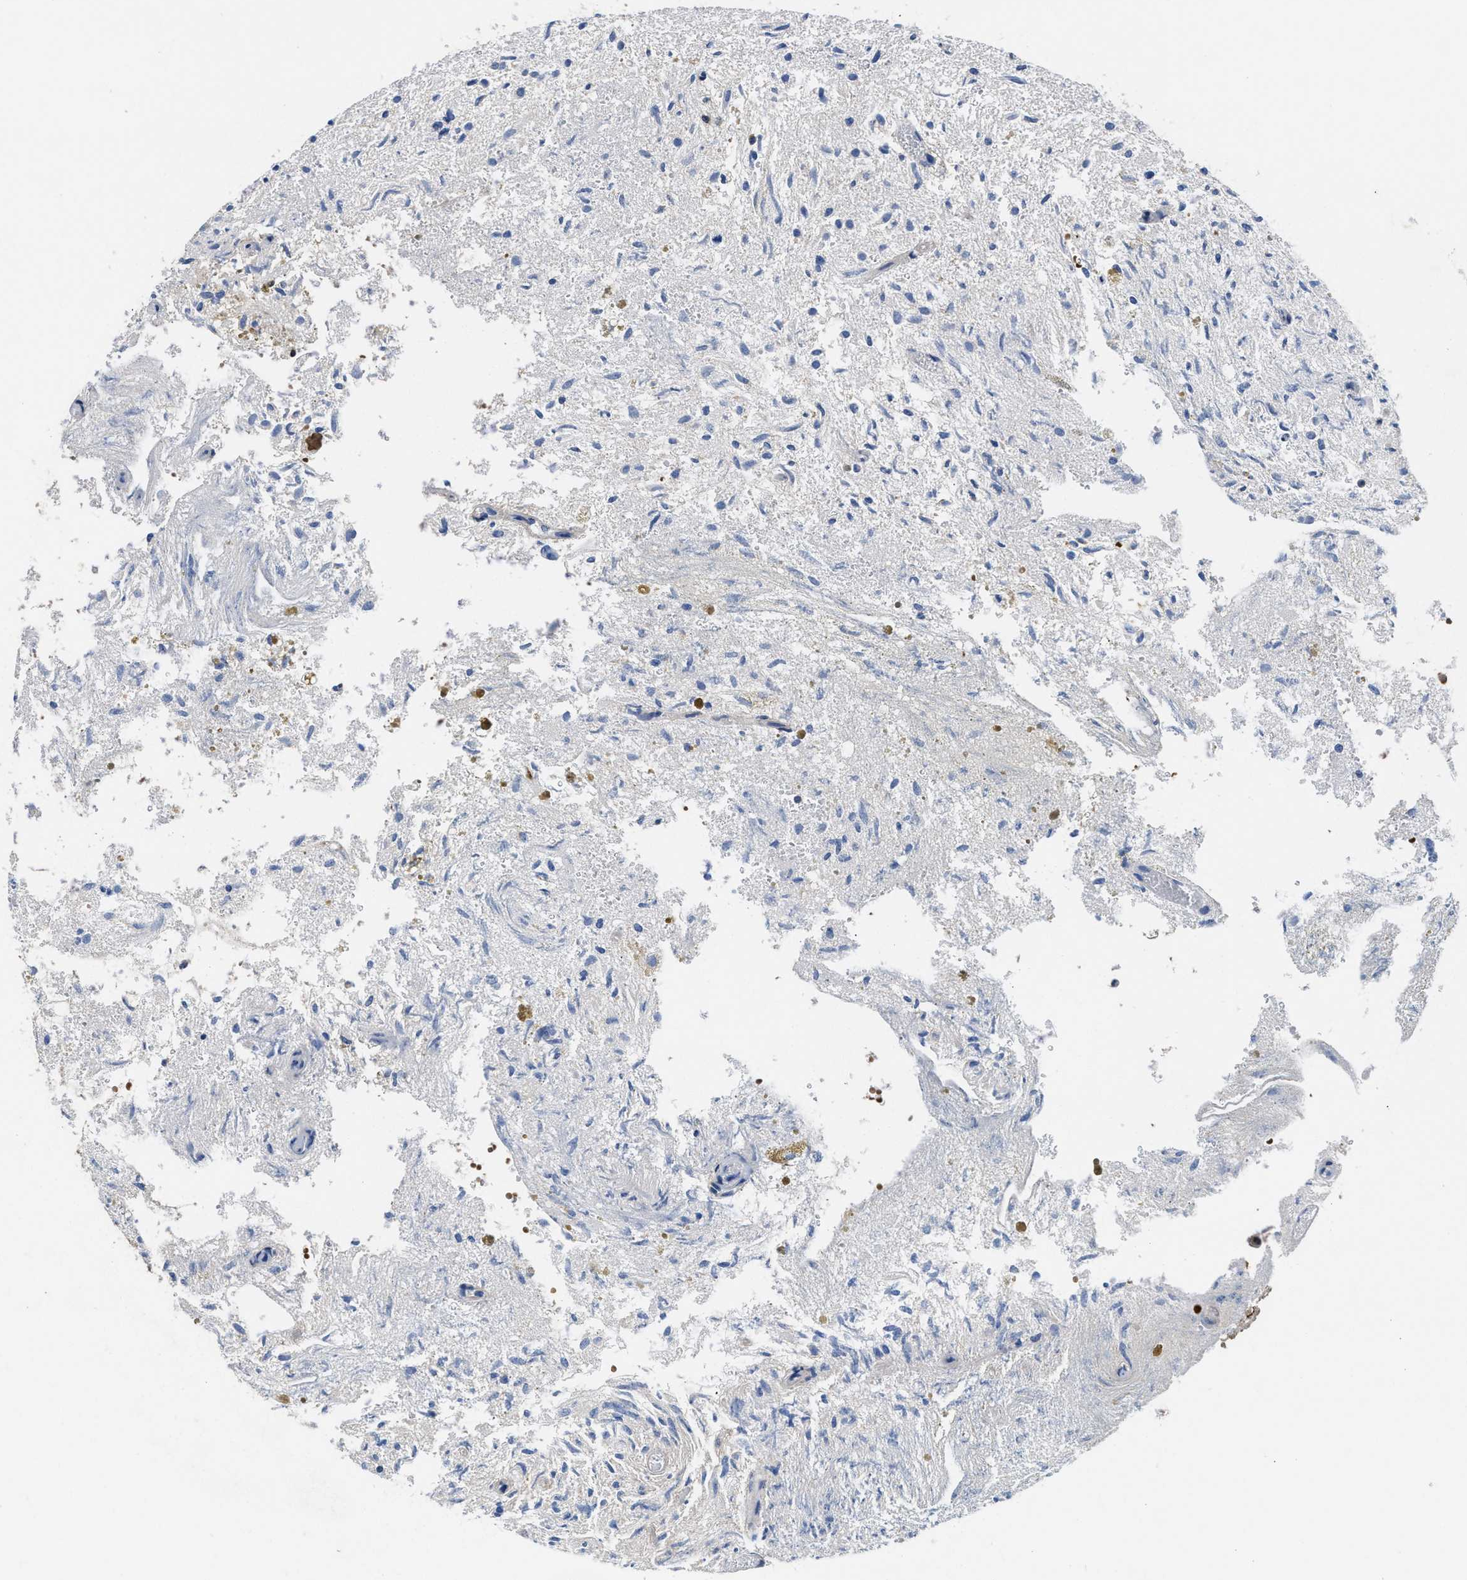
{"staining": {"intensity": "negative", "quantity": "none", "location": "none"}, "tissue": "glioma", "cell_type": "Tumor cells", "image_type": "cancer", "snomed": [{"axis": "morphology", "description": "Glioma, malignant, High grade"}, {"axis": "topography", "description": "Brain"}], "caption": "Tumor cells show no significant positivity in malignant glioma (high-grade).", "gene": "PTPRE", "patient": {"sex": "female", "age": 59}}